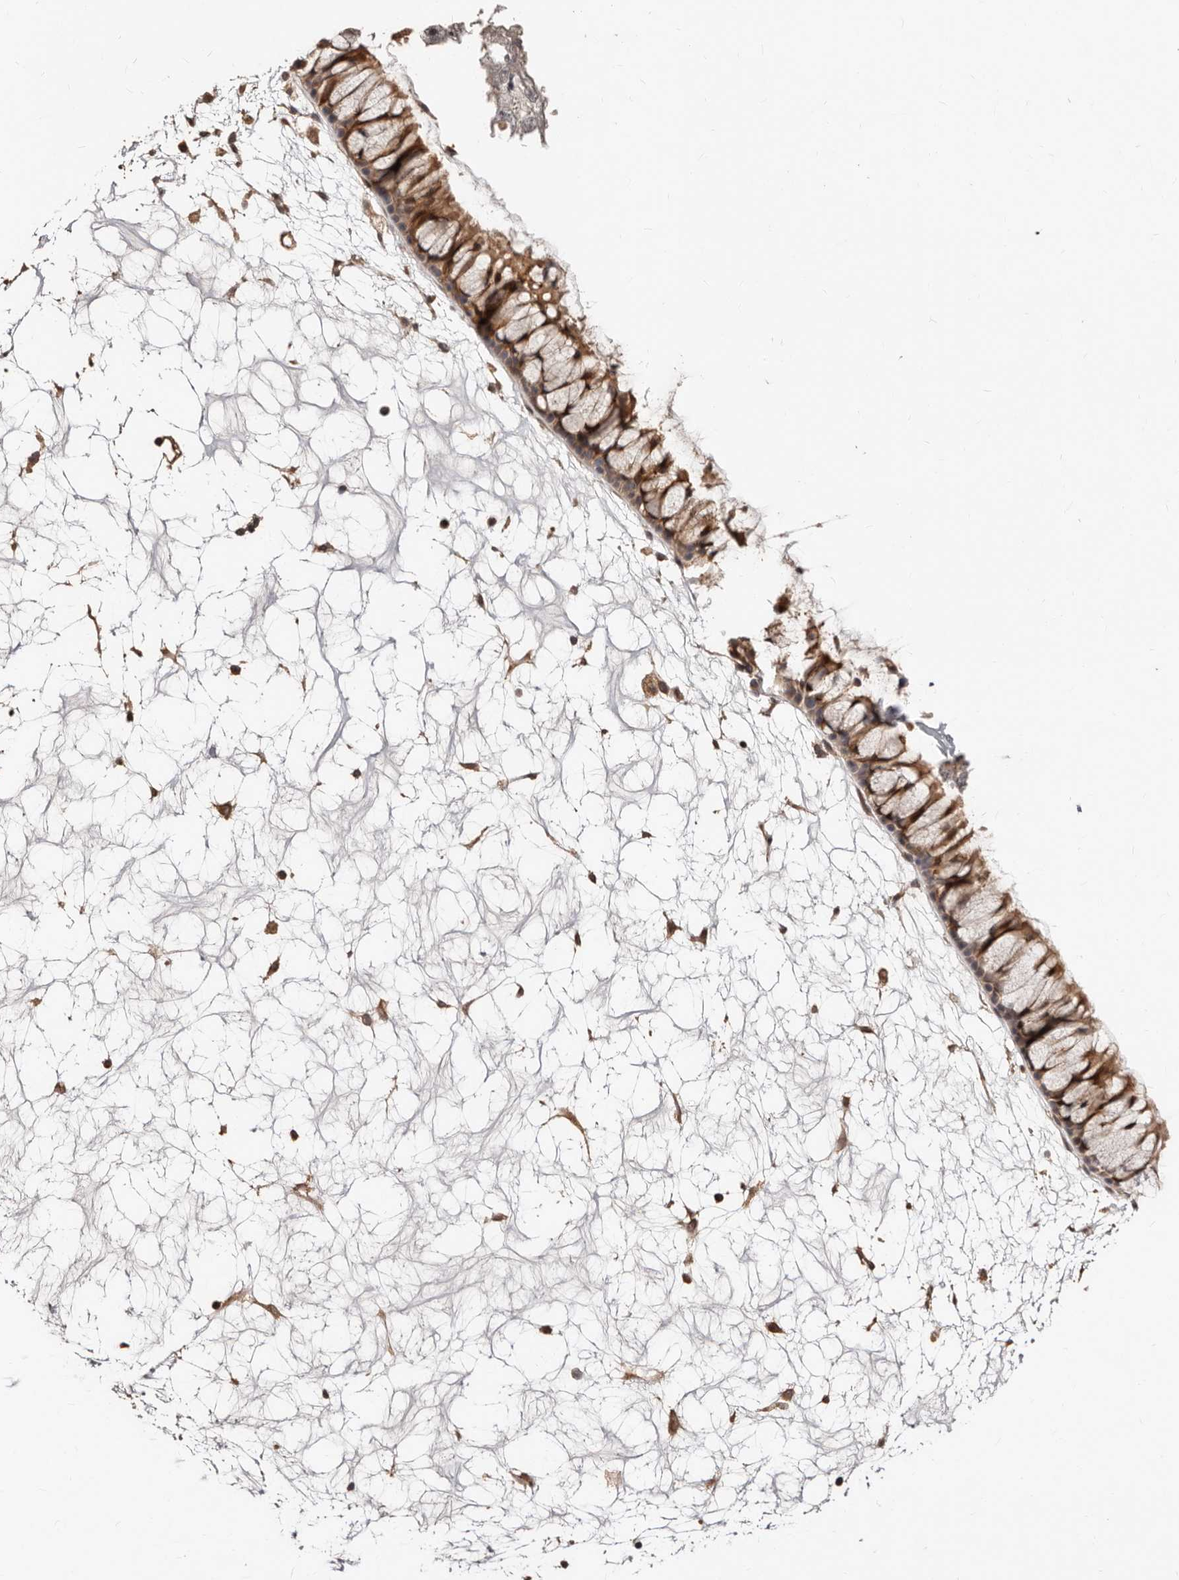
{"staining": {"intensity": "moderate", "quantity": ">75%", "location": "cytoplasmic/membranous"}, "tissue": "nasopharynx", "cell_type": "Respiratory epithelial cells", "image_type": "normal", "snomed": [{"axis": "morphology", "description": "Normal tissue, NOS"}, {"axis": "topography", "description": "Nasopharynx"}], "caption": "DAB immunohistochemical staining of normal human nasopharynx demonstrates moderate cytoplasmic/membranous protein expression in approximately >75% of respiratory epithelial cells.", "gene": "APOL6", "patient": {"sex": "male", "age": 64}}